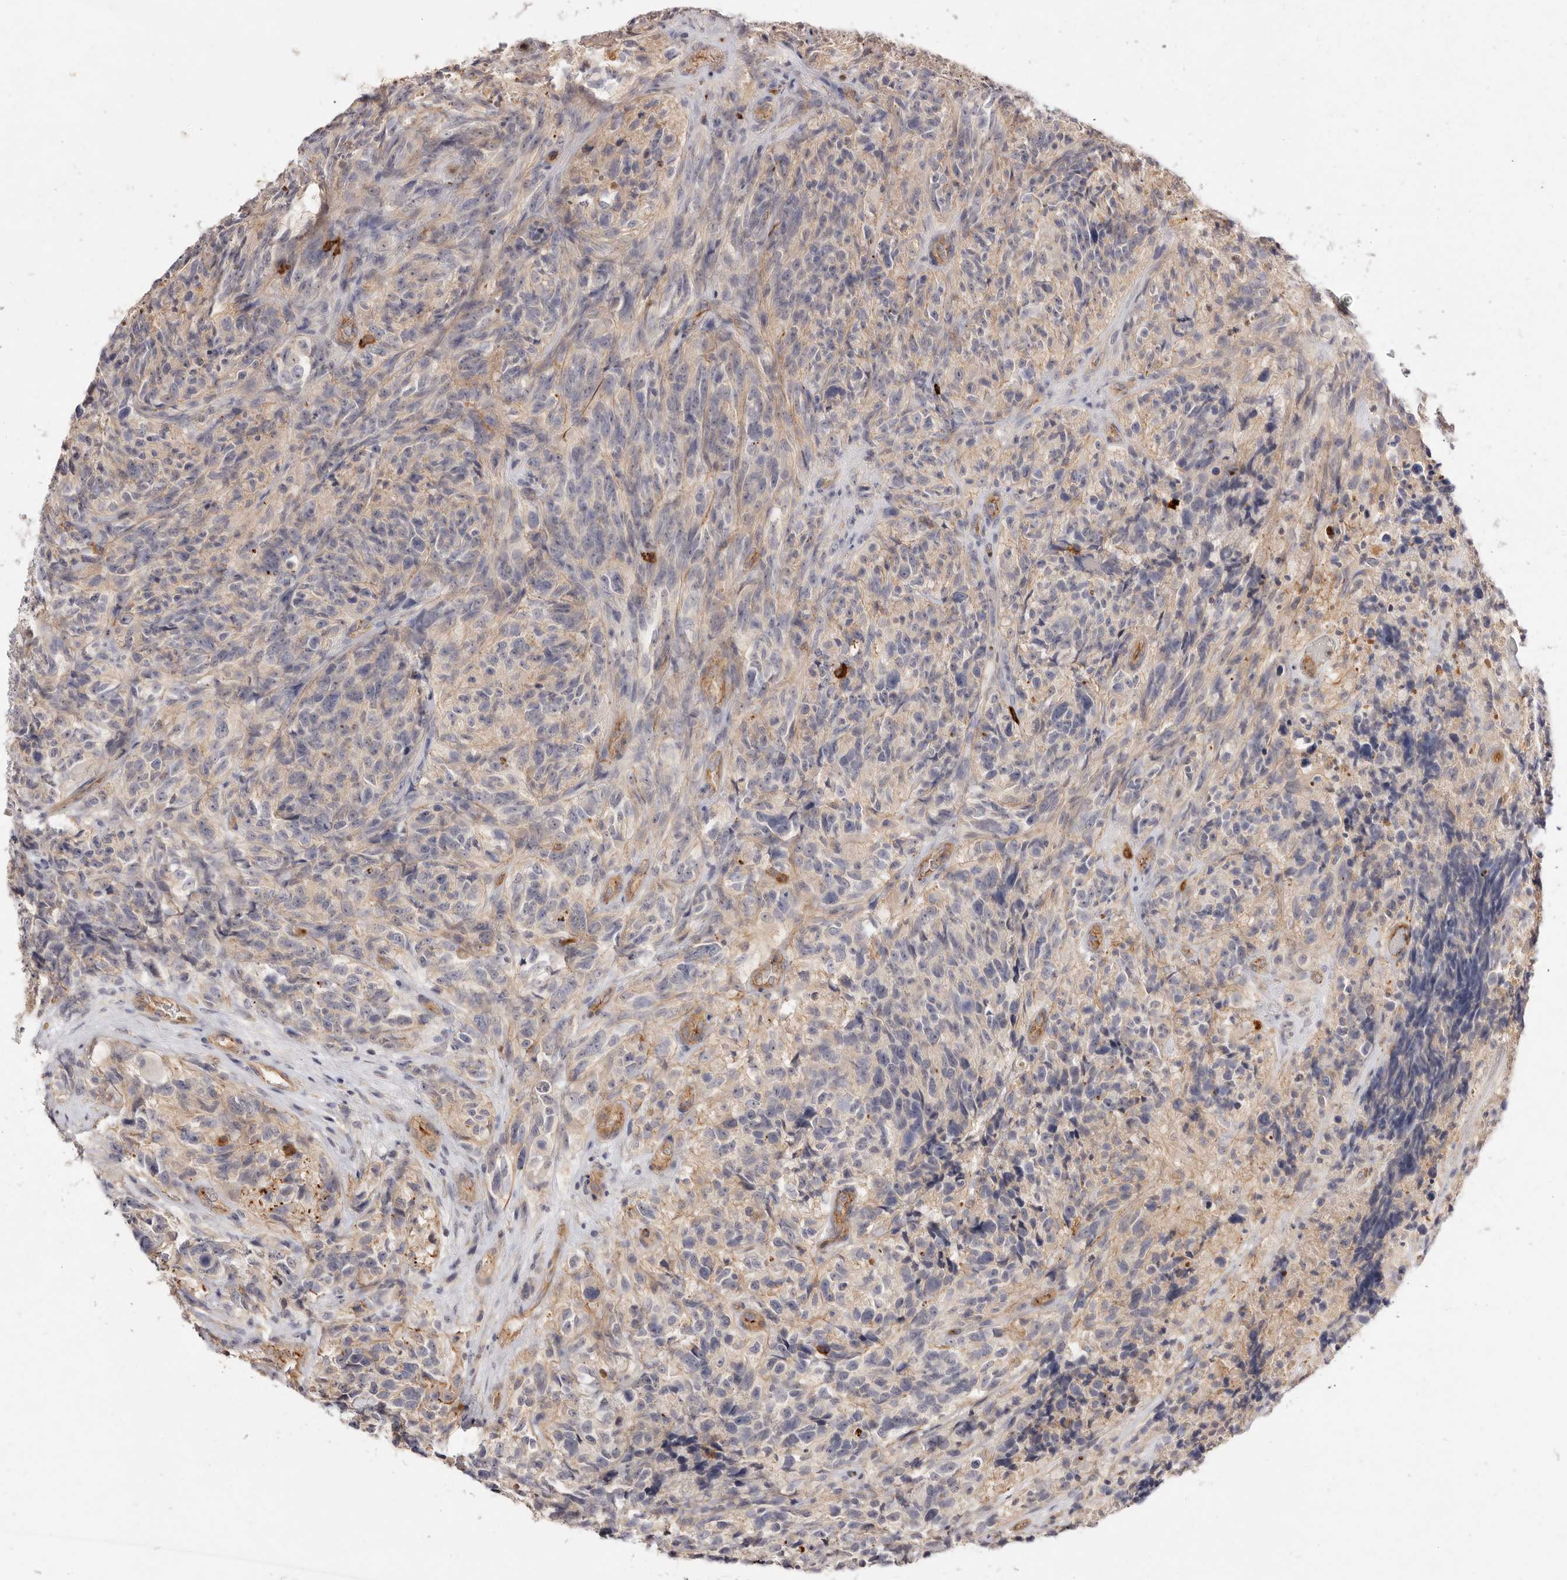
{"staining": {"intensity": "negative", "quantity": "none", "location": "none"}, "tissue": "glioma", "cell_type": "Tumor cells", "image_type": "cancer", "snomed": [{"axis": "morphology", "description": "Glioma, malignant, High grade"}, {"axis": "topography", "description": "Brain"}], "caption": "High-grade glioma (malignant) stained for a protein using immunohistochemistry (IHC) exhibits no expression tumor cells.", "gene": "SLC35B2", "patient": {"sex": "male", "age": 69}}